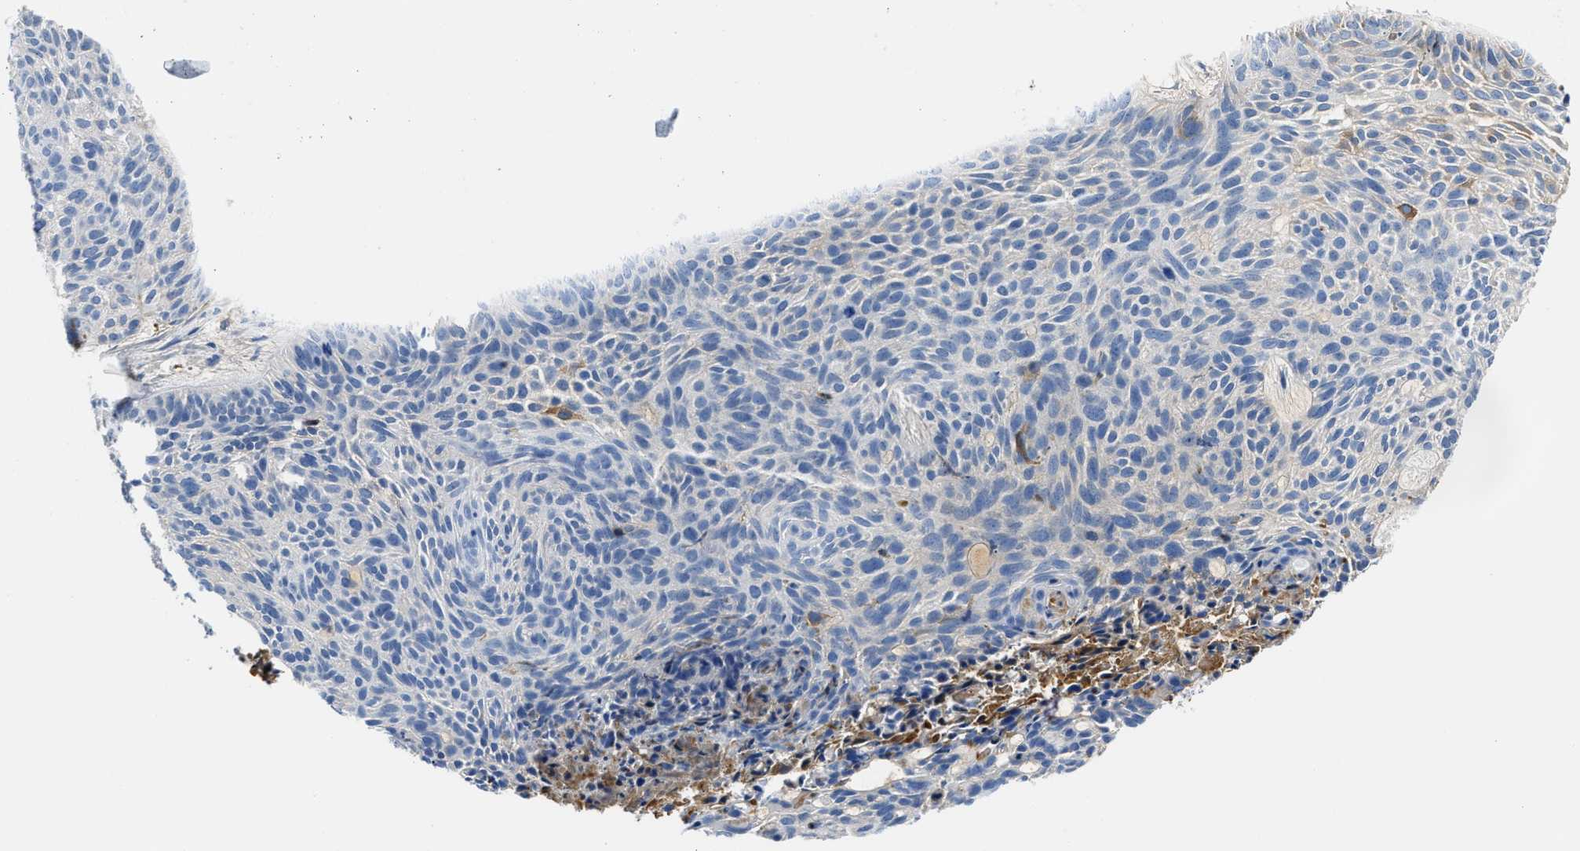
{"staining": {"intensity": "negative", "quantity": "none", "location": "none"}, "tissue": "skin cancer", "cell_type": "Tumor cells", "image_type": "cancer", "snomed": [{"axis": "morphology", "description": "Basal cell carcinoma"}, {"axis": "topography", "description": "Skin"}], "caption": "Protein analysis of skin cancer exhibits no significant staining in tumor cells. (DAB immunohistochemistry (IHC) visualized using brightfield microscopy, high magnification).", "gene": "GC", "patient": {"sex": "male", "age": 55}}